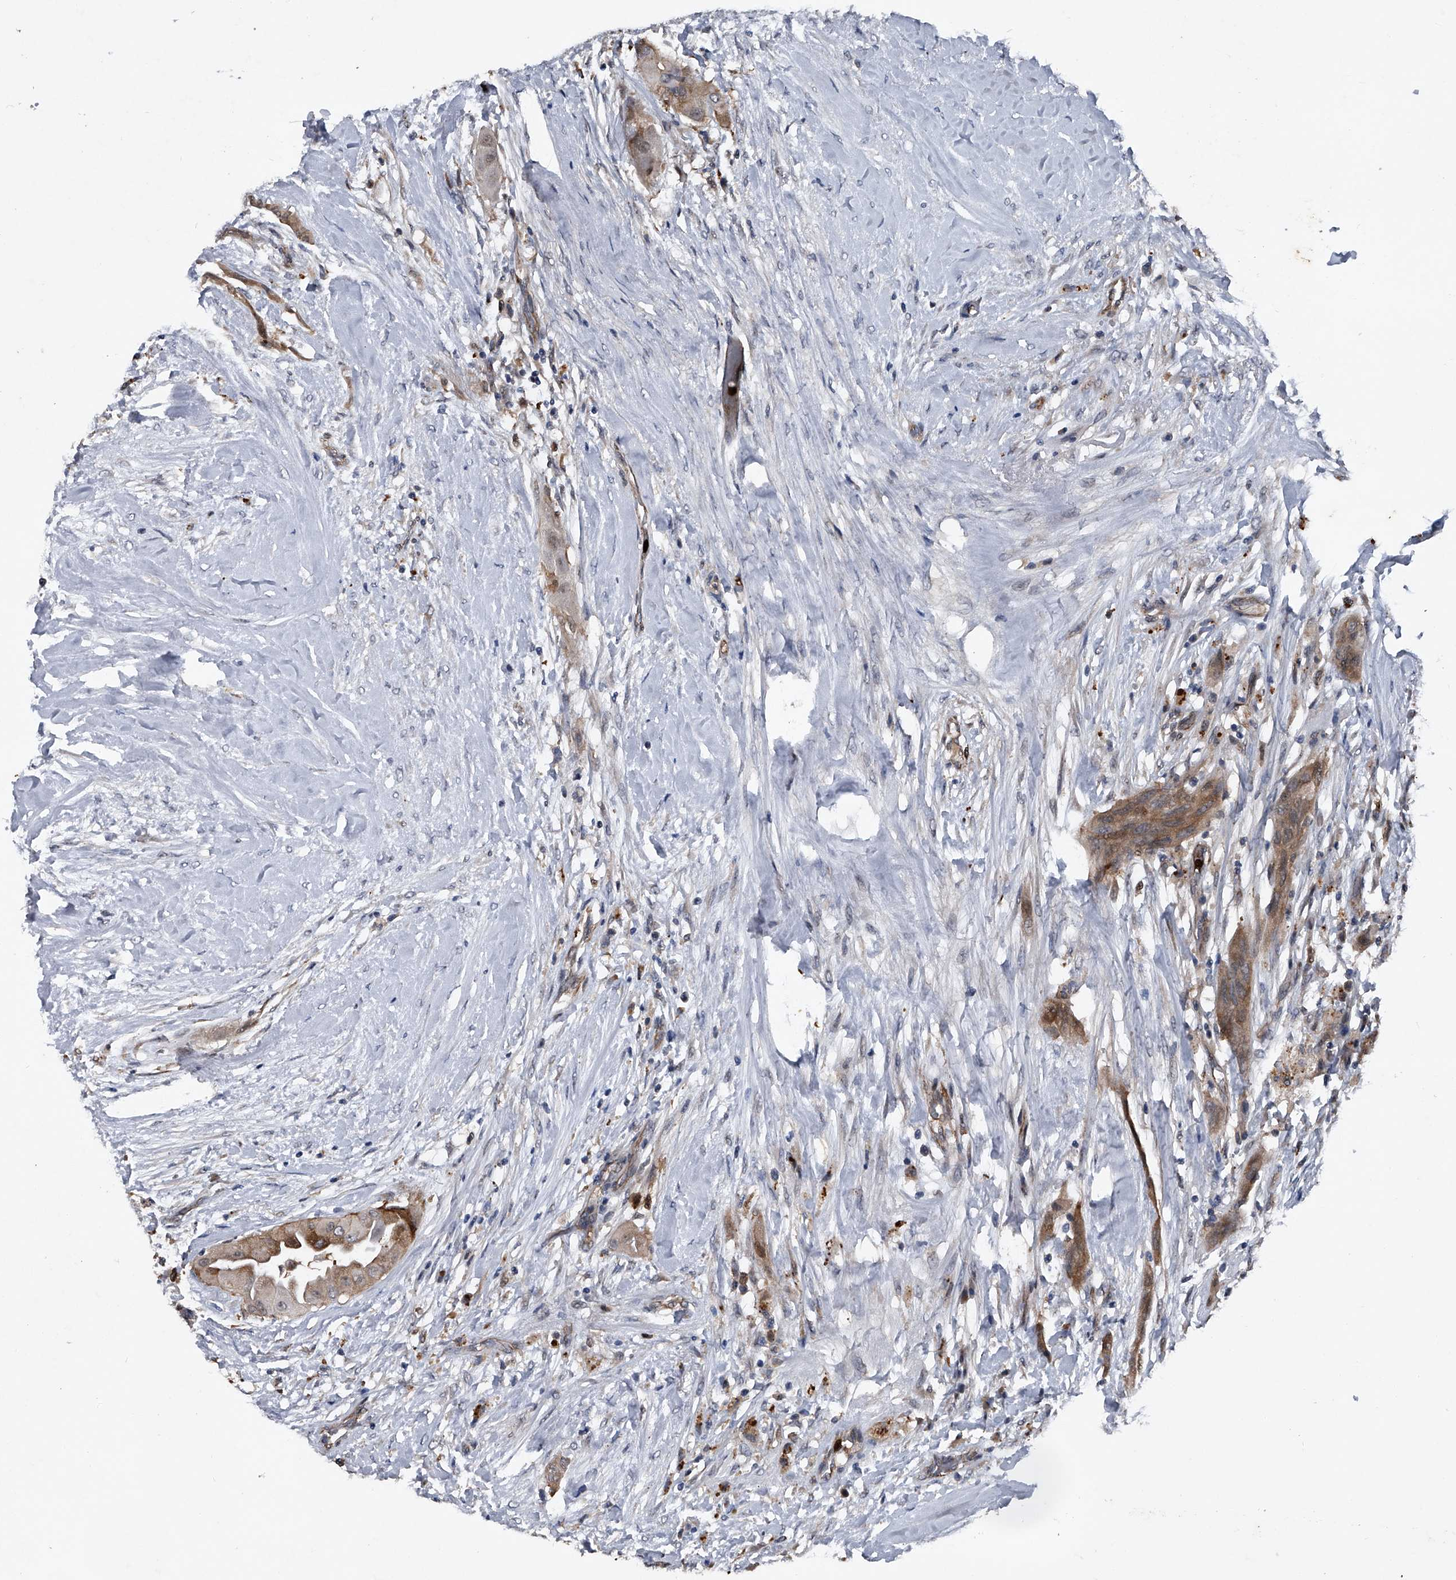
{"staining": {"intensity": "moderate", "quantity": "<25%", "location": "cytoplasmic/membranous"}, "tissue": "thyroid cancer", "cell_type": "Tumor cells", "image_type": "cancer", "snomed": [{"axis": "morphology", "description": "Papillary adenocarcinoma, NOS"}, {"axis": "topography", "description": "Thyroid gland"}], "caption": "Immunohistochemical staining of thyroid cancer (papillary adenocarcinoma) demonstrates low levels of moderate cytoplasmic/membranous protein expression in about <25% of tumor cells.", "gene": "MAPKAP1", "patient": {"sex": "female", "age": 59}}